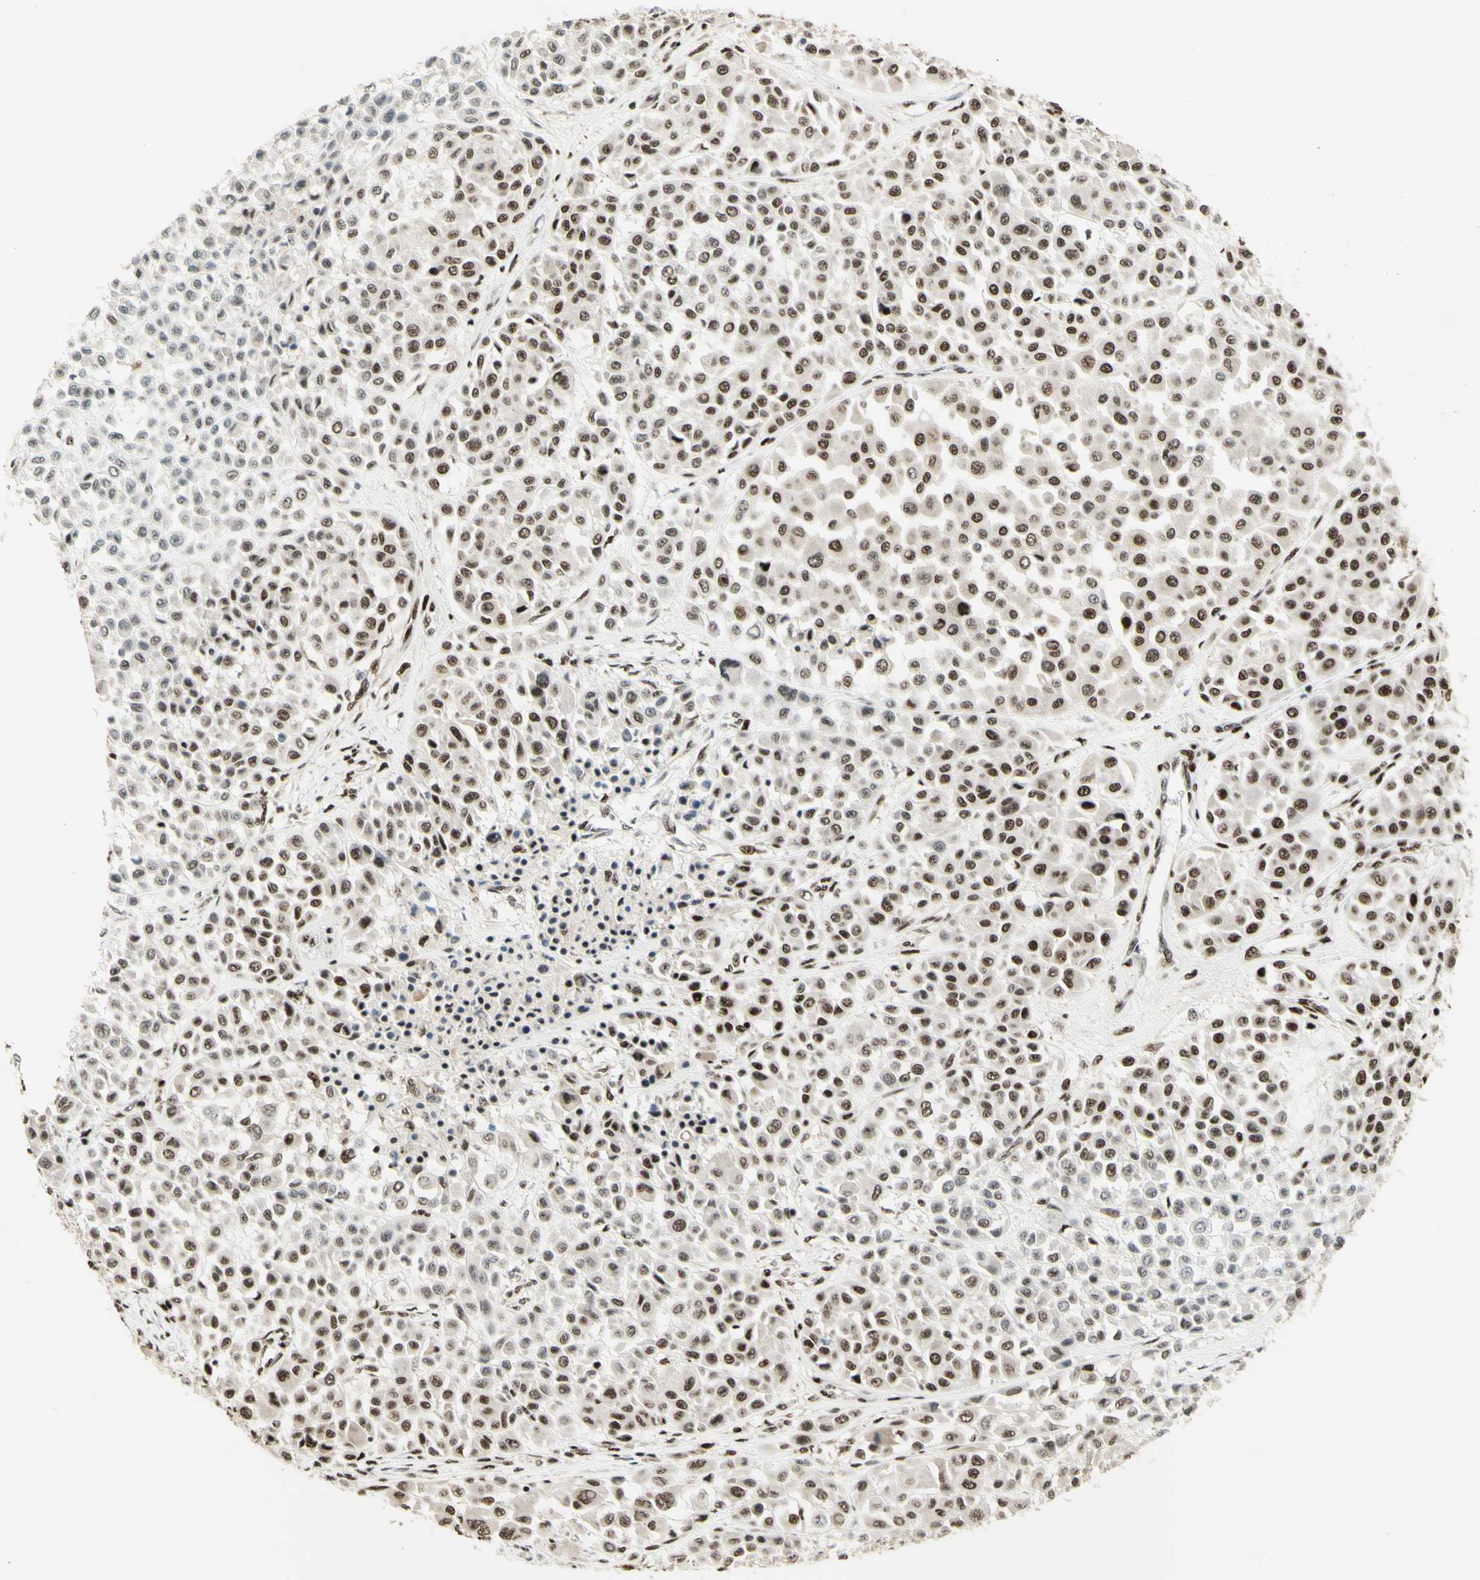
{"staining": {"intensity": "strong", "quantity": "25%-75%", "location": "nuclear"}, "tissue": "melanoma", "cell_type": "Tumor cells", "image_type": "cancer", "snomed": [{"axis": "morphology", "description": "Malignant melanoma, Metastatic site"}, {"axis": "topography", "description": "Soft tissue"}], "caption": "DAB (3,3'-diaminobenzidine) immunohistochemical staining of melanoma displays strong nuclear protein expression in about 25%-75% of tumor cells. The protein of interest is shown in brown color, while the nuclei are stained blue.", "gene": "DHX9", "patient": {"sex": "male", "age": 41}}